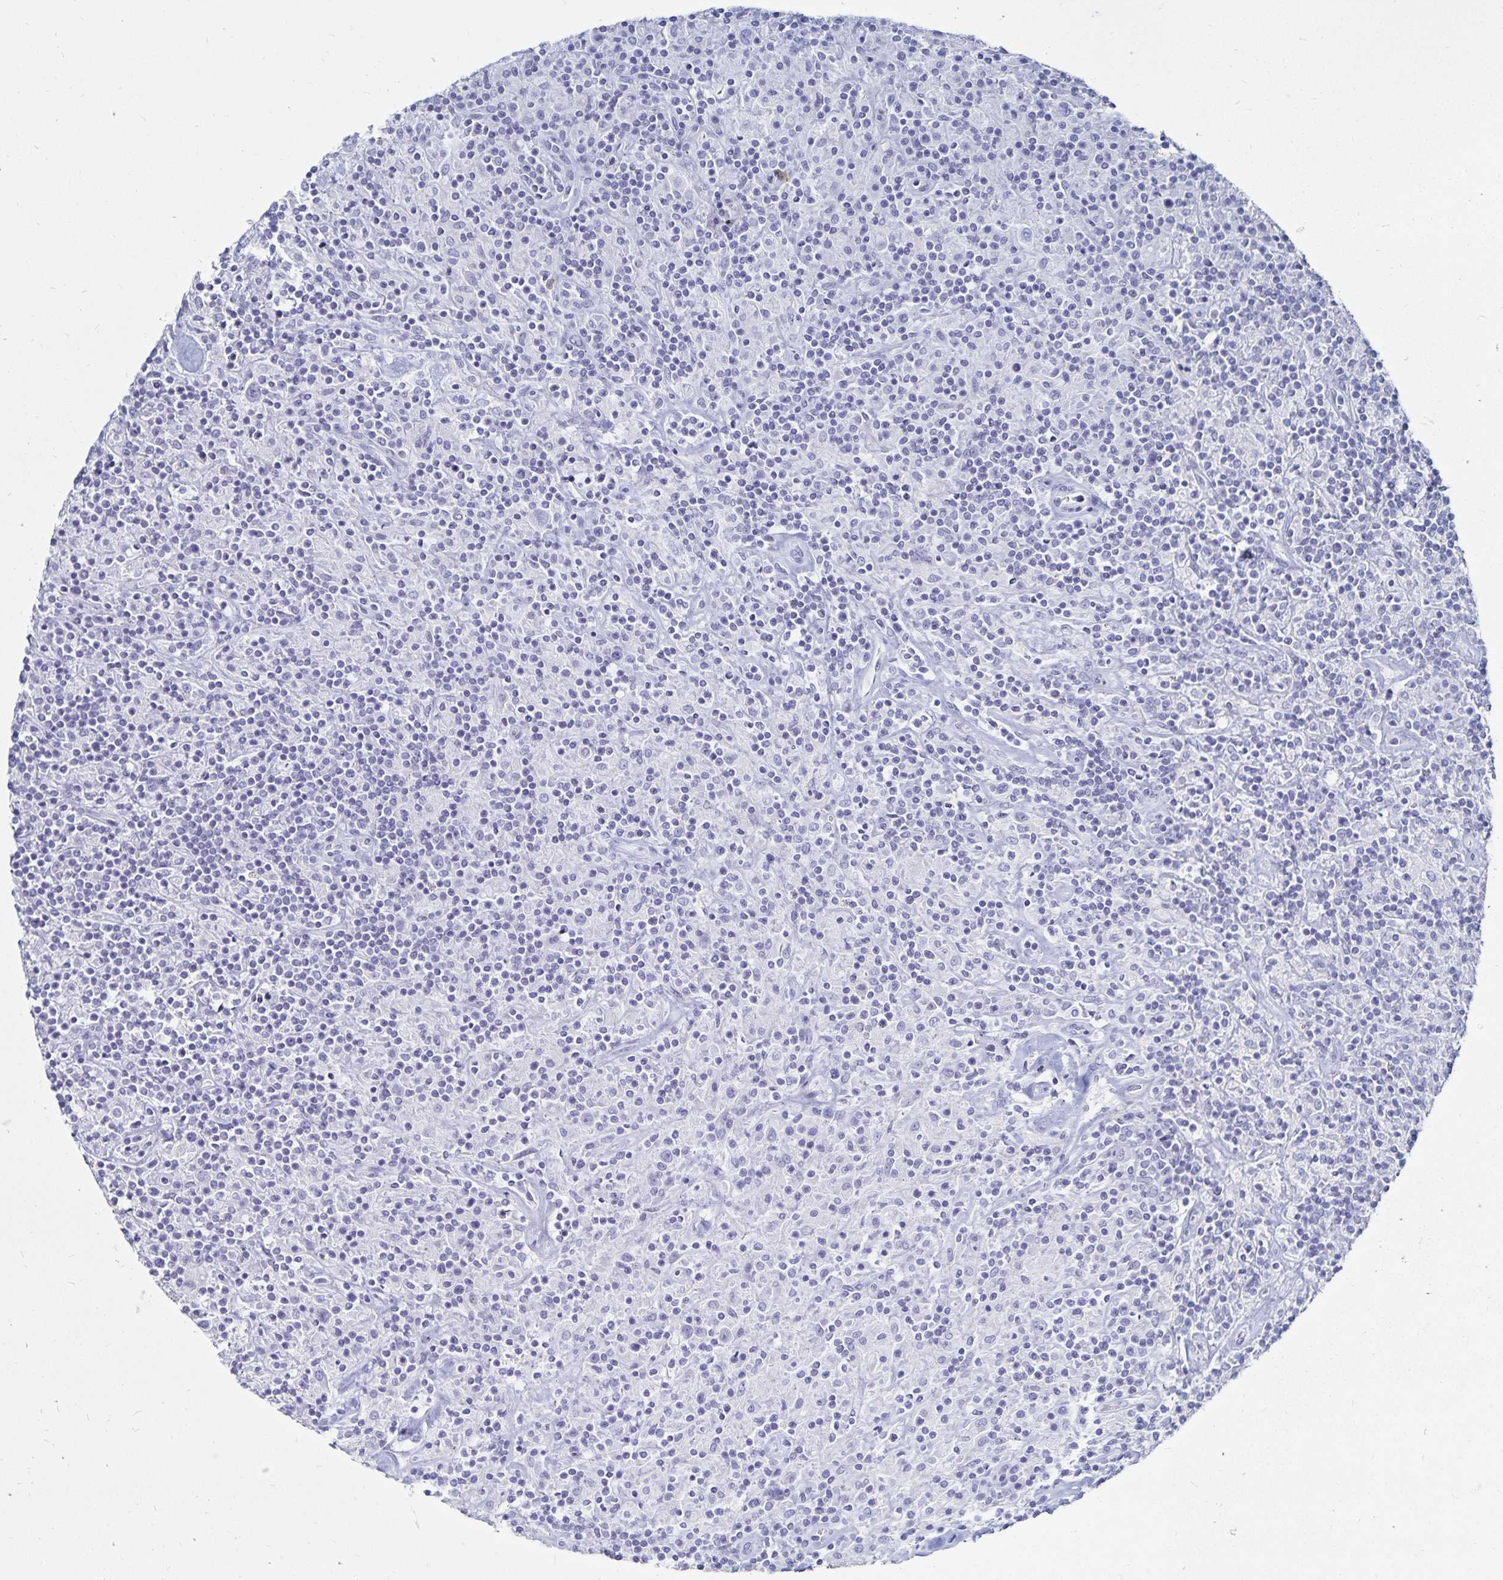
{"staining": {"intensity": "negative", "quantity": "none", "location": "none"}, "tissue": "lymphoma", "cell_type": "Tumor cells", "image_type": "cancer", "snomed": [{"axis": "morphology", "description": "Hodgkin's disease, NOS"}, {"axis": "topography", "description": "Lymph node"}], "caption": "DAB immunohistochemical staining of lymphoma displays no significant expression in tumor cells.", "gene": "TNIP1", "patient": {"sex": "male", "age": 70}}